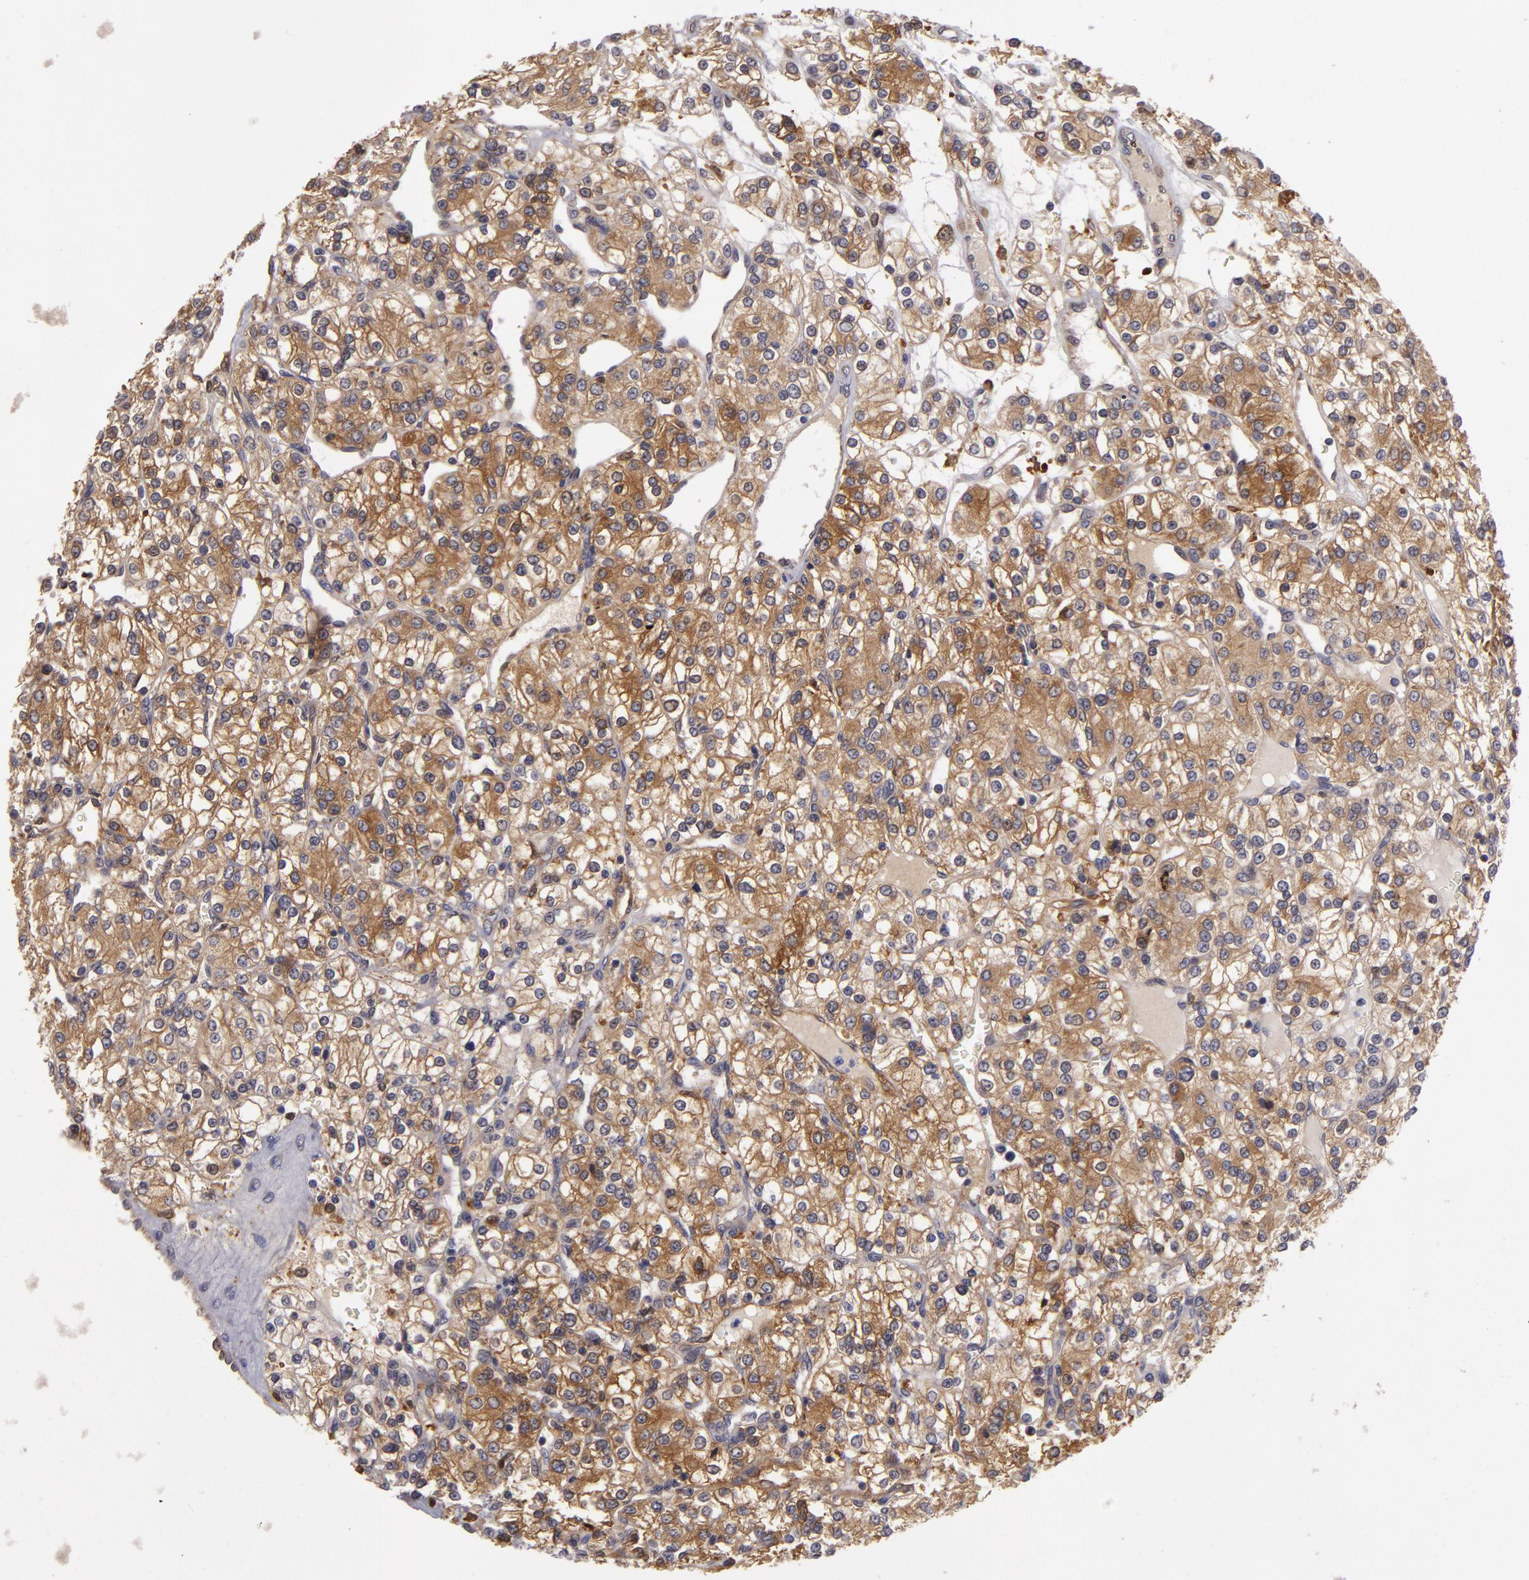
{"staining": {"intensity": "moderate", "quantity": "25%-75%", "location": "cytoplasmic/membranous"}, "tissue": "renal cancer", "cell_type": "Tumor cells", "image_type": "cancer", "snomed": [{"axis": "morphology", "description": "Adenocarcinoma, NOS"}, {"axis": "topography", "description": "Kidney"}], "caption": "The immunohistochemical stain labels moderate cytoplasmic/membranous positivity in tumor cells of renal cancer (adenocarcinoma) tissue. (Stains: DAB (3,3'-diaminobenzidine) in brown, nuclei in blue, Microscopy: brightfield microscopy at high magnification).", "gene": "ZNF229", "patient": {"sex": "female", "age": 62}}